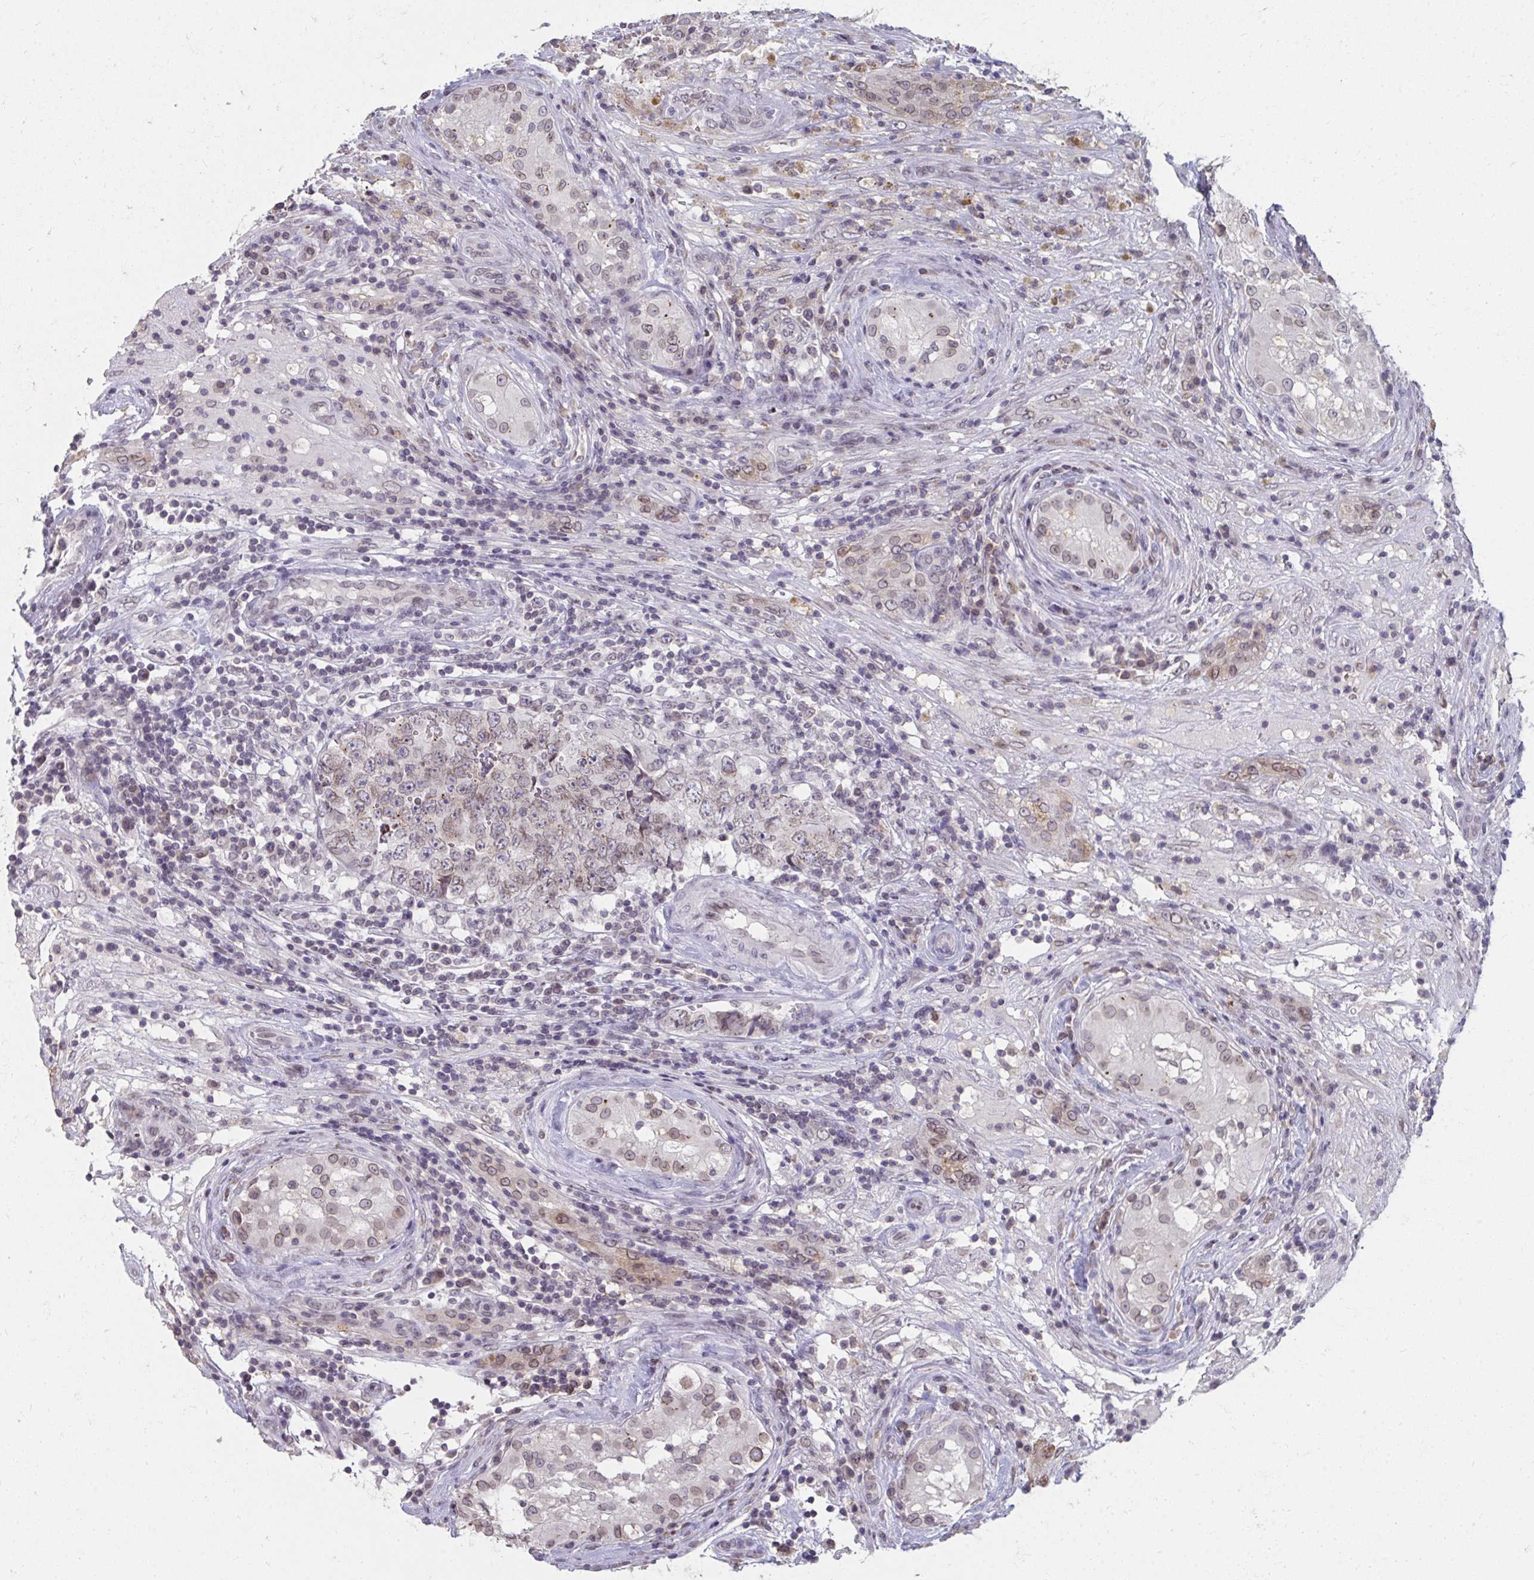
{"staining": {"intensity": "weak", "quantity": "<25%", "location": "cytoplasmic/membranous"}, "tissue": "testis cancer", "cell_type": "Tumor cells", "image_type": "cancer", "snomed": [{"axis": "morphology", "description": "Seminoma, NOS"}, {"axis": "morphology", "description": "Teratoma, malignant, NOS"}, {"axis": "topography", "description": "Testis"}], "caption": "IHC micrograph of human testis cancer stained for a protein (brown), which displays no positivity in tumor cells.", "gene": "NUP133", "patient": {"sex": "male", "age": 34}}